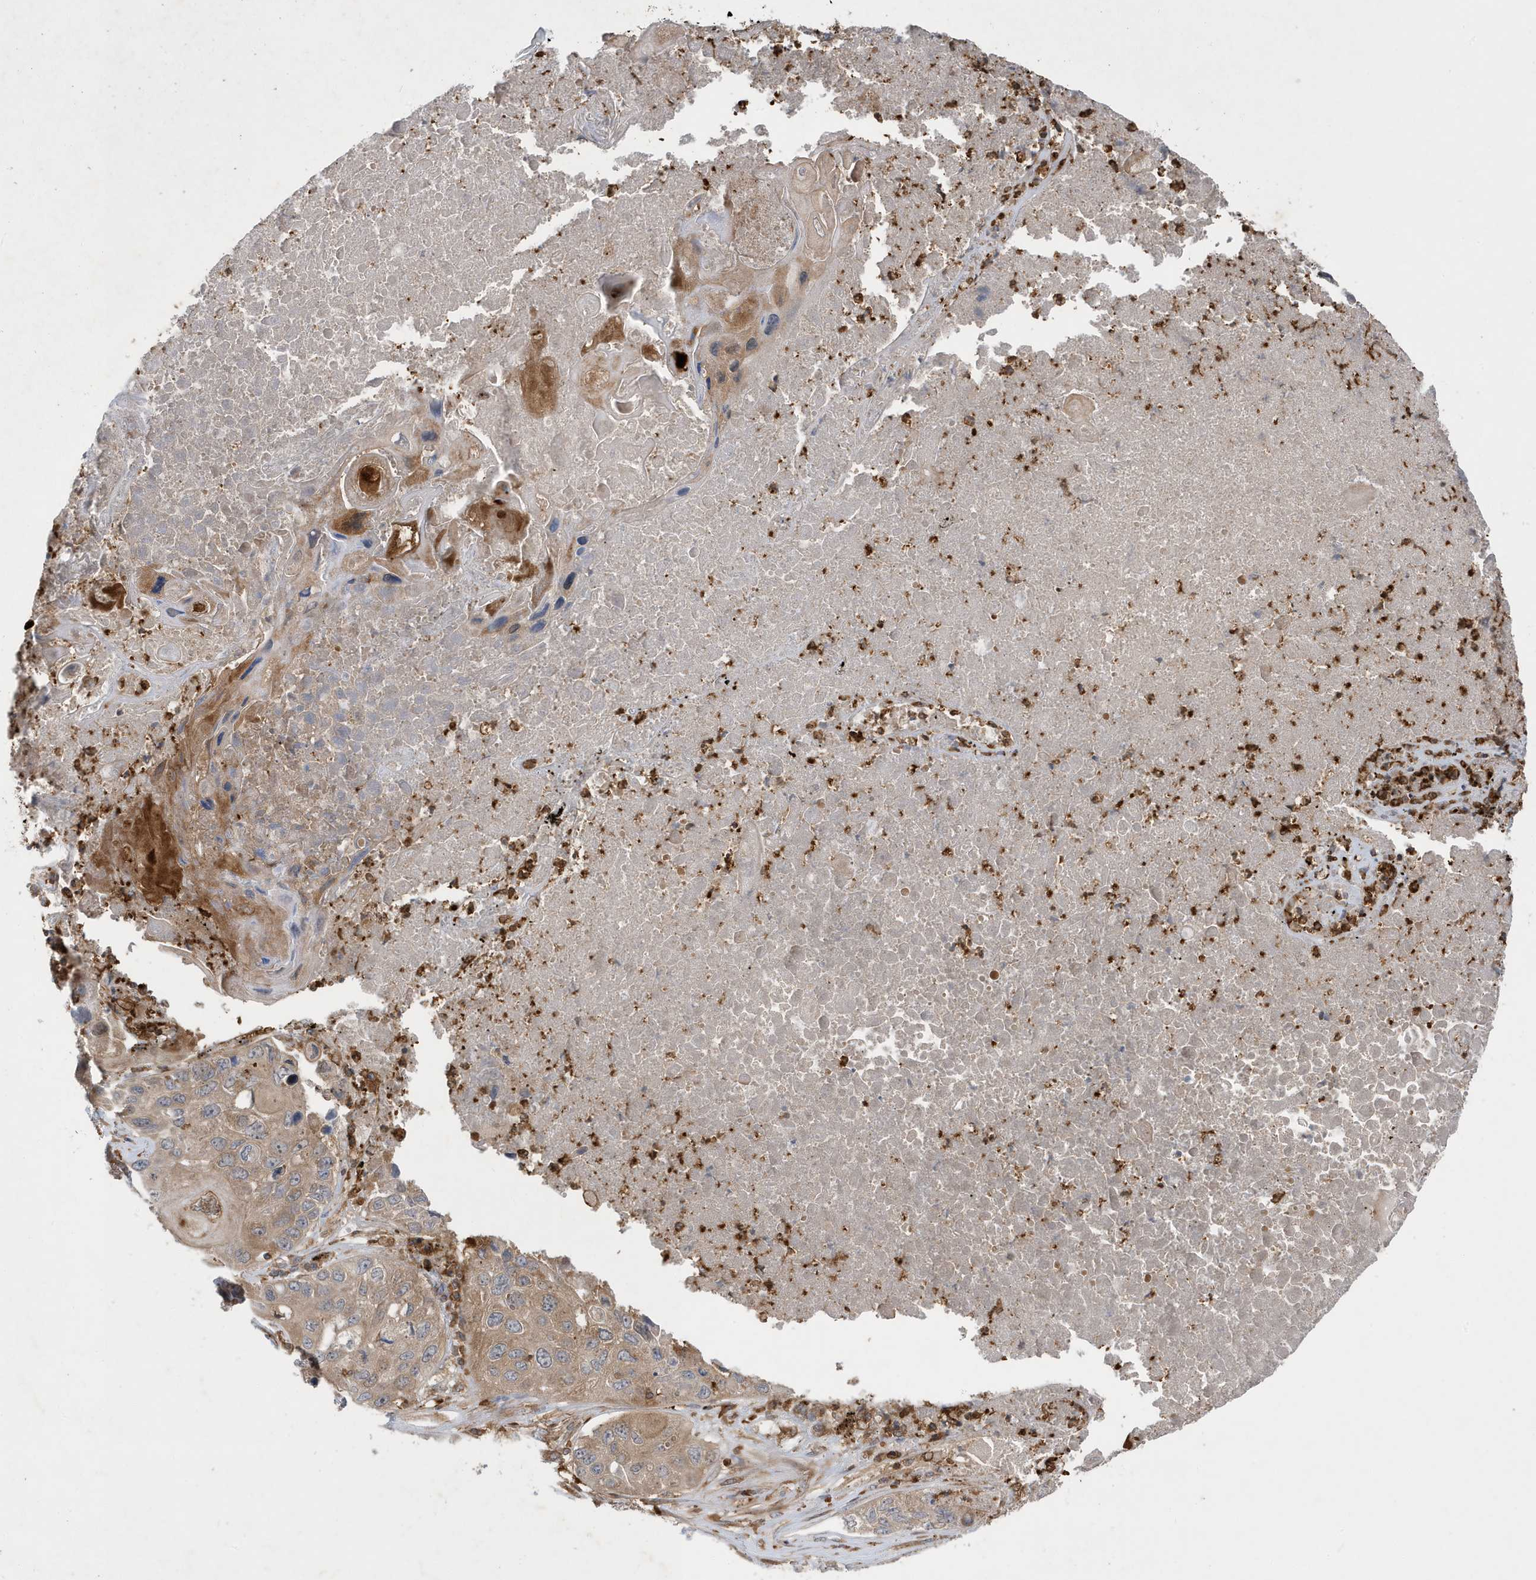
{"staining": {"intensity": "moderate", "quantity": "25%-75%", "location": "cytoplasmic/membranous"}, "tissue": "lung cancer", "cell_type": "Tumor cells", "image_type": "cancer", "snomed": [{"axis": "morphology", "description": "Squamous cell carcinoma, NOS"}, {"axis": "topography", "description": "Lung"}], "caption": "Immunohistochemical staining of human lung cancer displays medium levels of moderate cytoplasmic/membranous staining in approximately 25%-75% of tumor cells.", "gene": "LAPTM4A", "patient": {"sex": "male", "age": 61}}